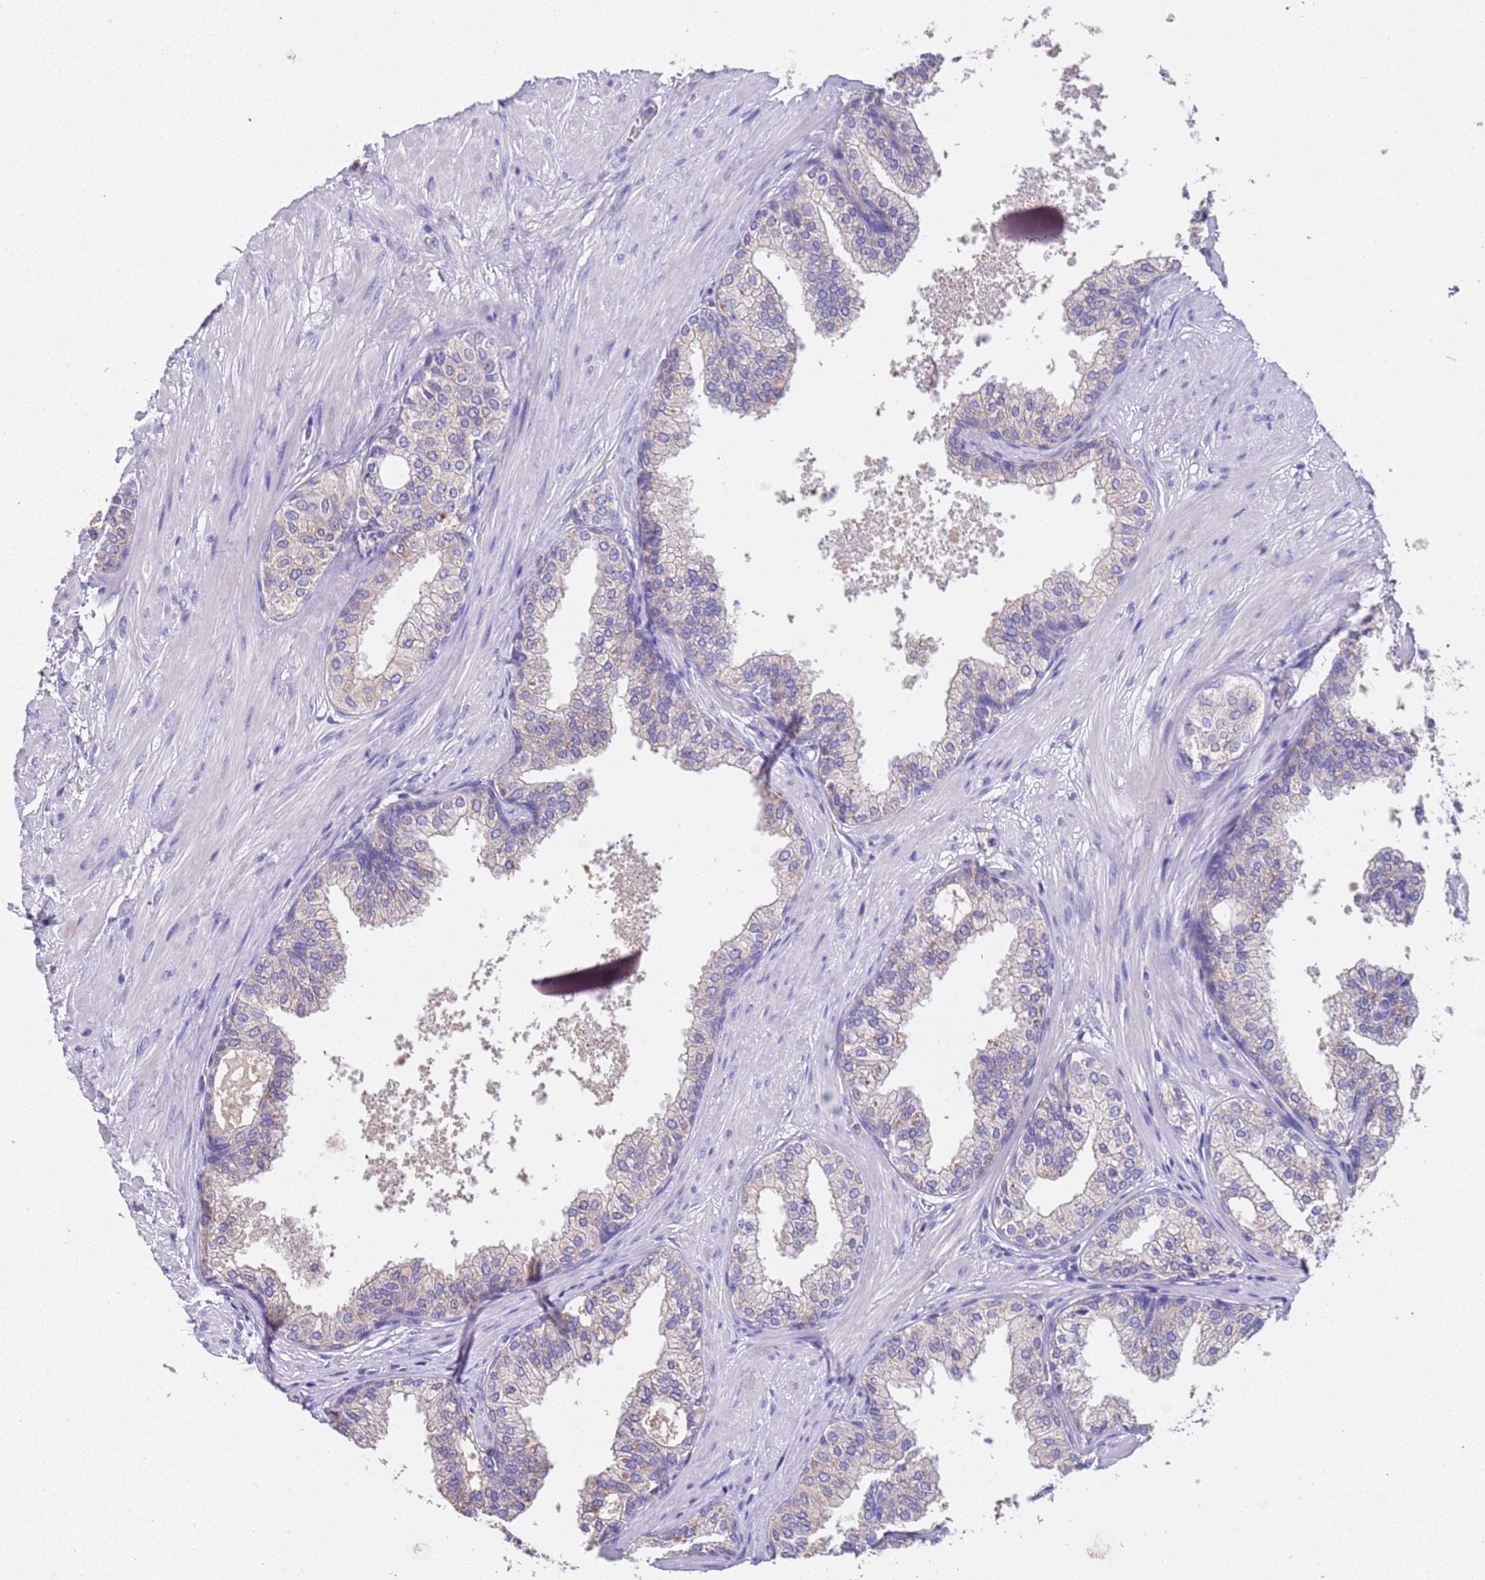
{"staining": {"intensity": "negative", "quantity": "none", "location": "none"}, "tissue": "prostate", "cell_type": "Glandular cells", "image_type": "normal", "snomed": [{"axis": "morphology", "description": "Normal tissue, NOS"}, {"axis": "topography", "description": "Prostate"}], "caption": "An immunohistochemistry micrograph of normal prostate is shown. There is no staining in glandular cells of prostate. (DAB immunohistochemistry (IHC) visualized using brightfield microscopy, high magnification).", "gene": "SLC24A3", "patient": {"sex": "male", "age": 60}}